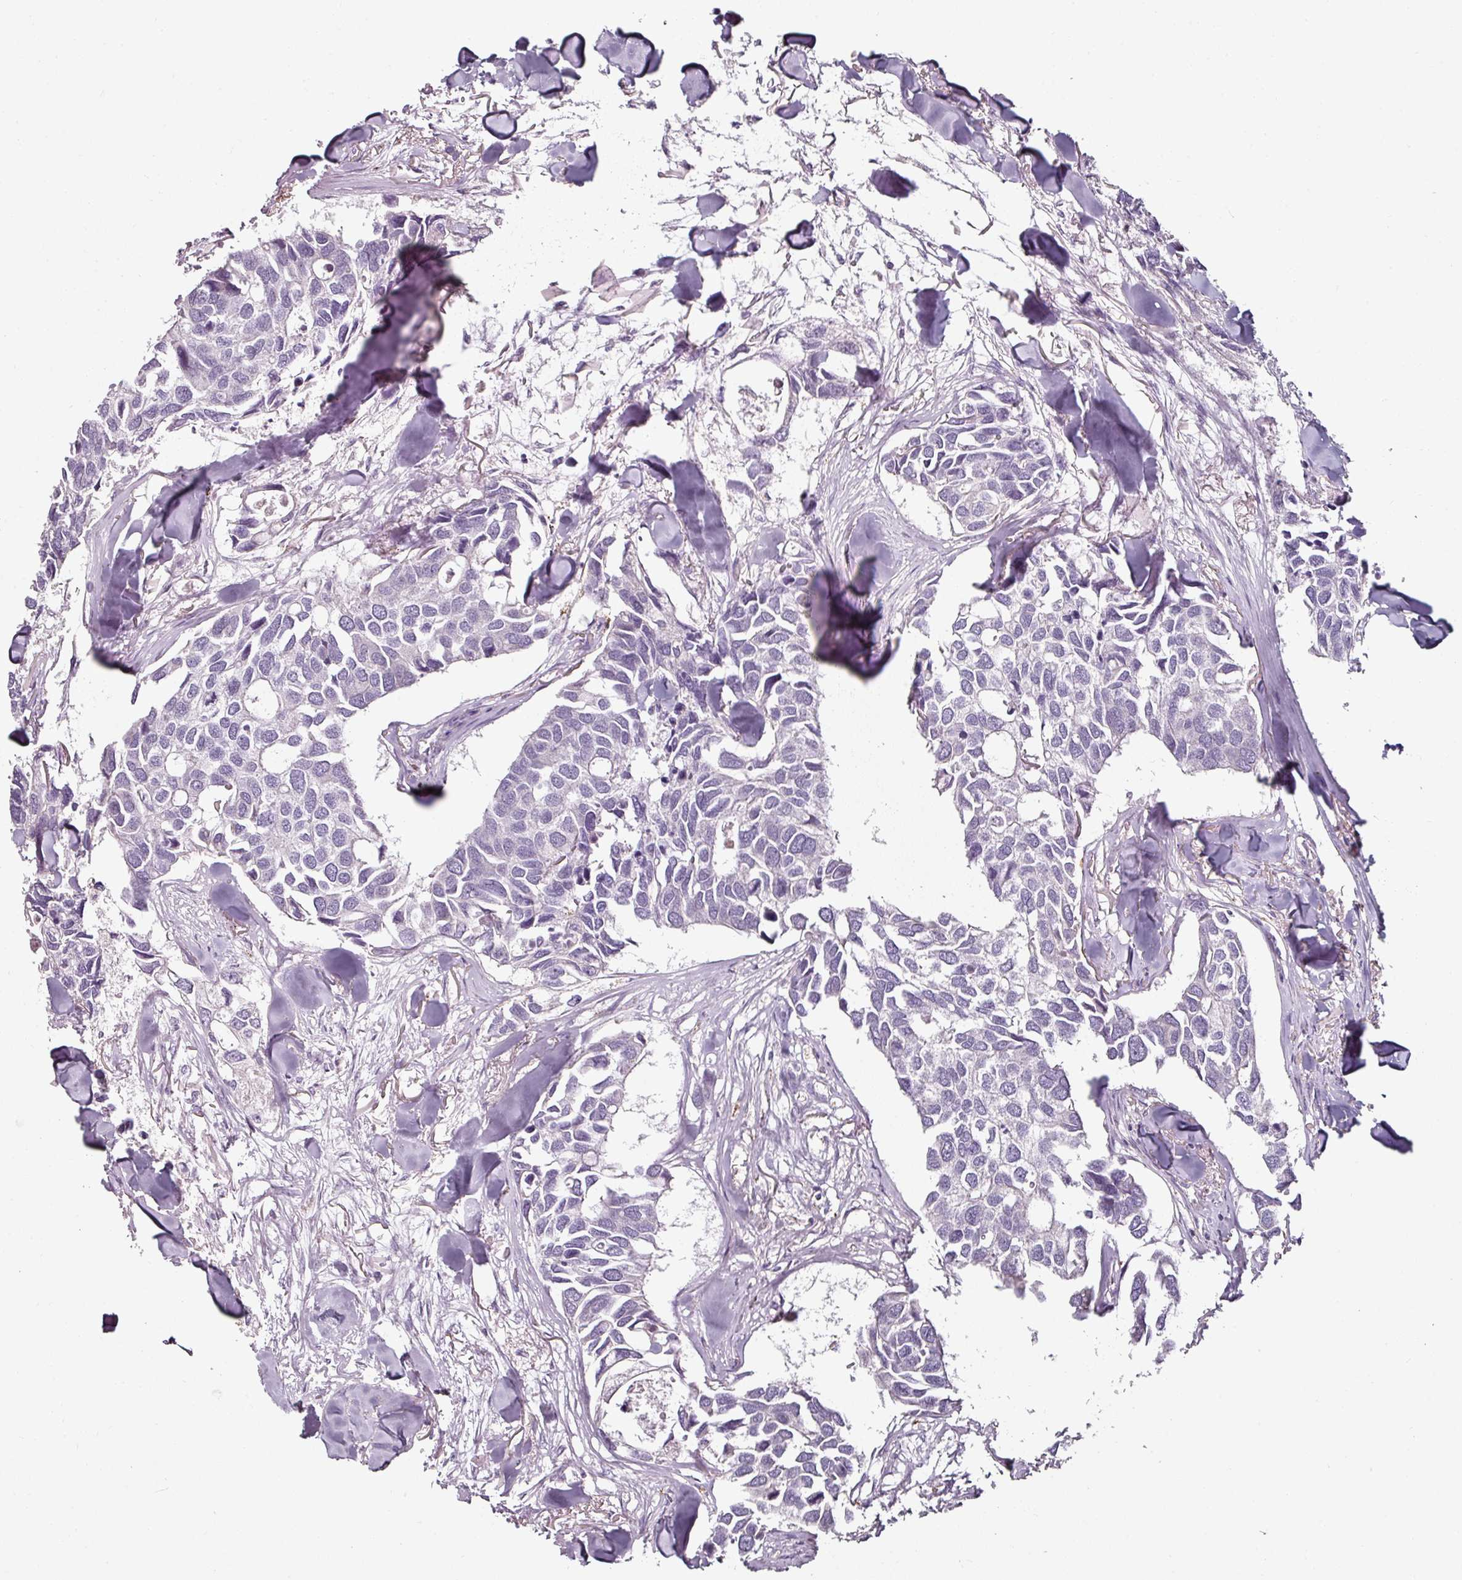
{"staining": {"intensity": "negative", "quantity": "none", "location": "none"}, "tissue": "breast cancer", "cell_type": "Tumor cells", "image_type": "cancer", "snomed": [{"axis": "morphology", "description": "Duct carcinoma"}, {"axis": "topography", "description": "Breast"}], "caption": "A micrograph of breast intraductal carcinoma stained for a protein demonstrates no brown staining in tumor cells.", "gene": "CAP2", "patient": {"sex": "female", "age": 83}}